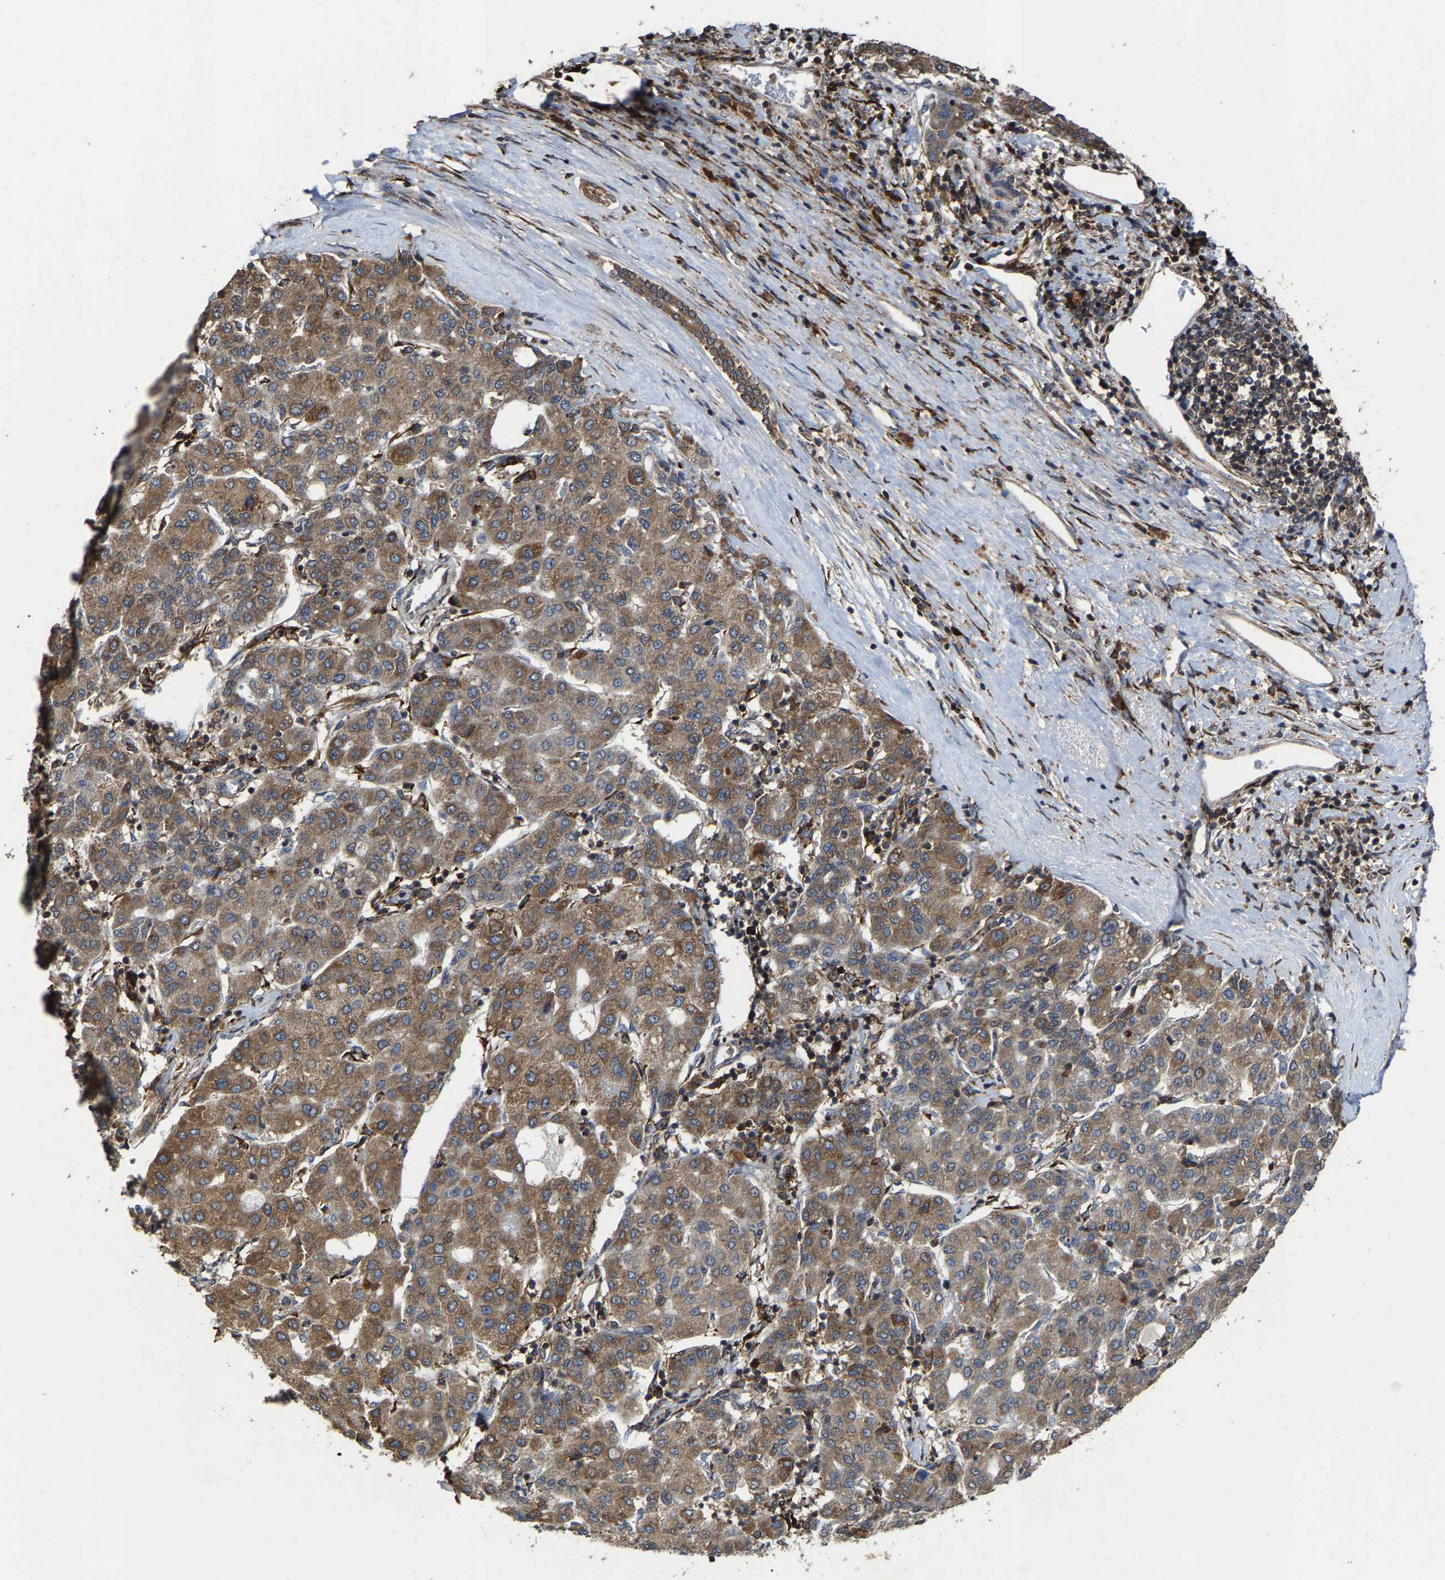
{"staining": {"intensity": "moderate", "quantity": ">75%", "location": "cytoplasmic/membranous"}, "tissue": "liver cancer", "cell_type": "Tumor cells", "image_type": "cancer", "snomed": [{"axis": "morphology", "description": "Carcinoma, Hepatocellular, NOS"}, {"axis": "topography", "description": "Liver"}], "caption": "Human hepatocellular carcinoma (liver) stained with a protein marker displays moderate staining in tumor cells.", "gene": "FGD3", "patient": {"sex": "male", "age": 65}}